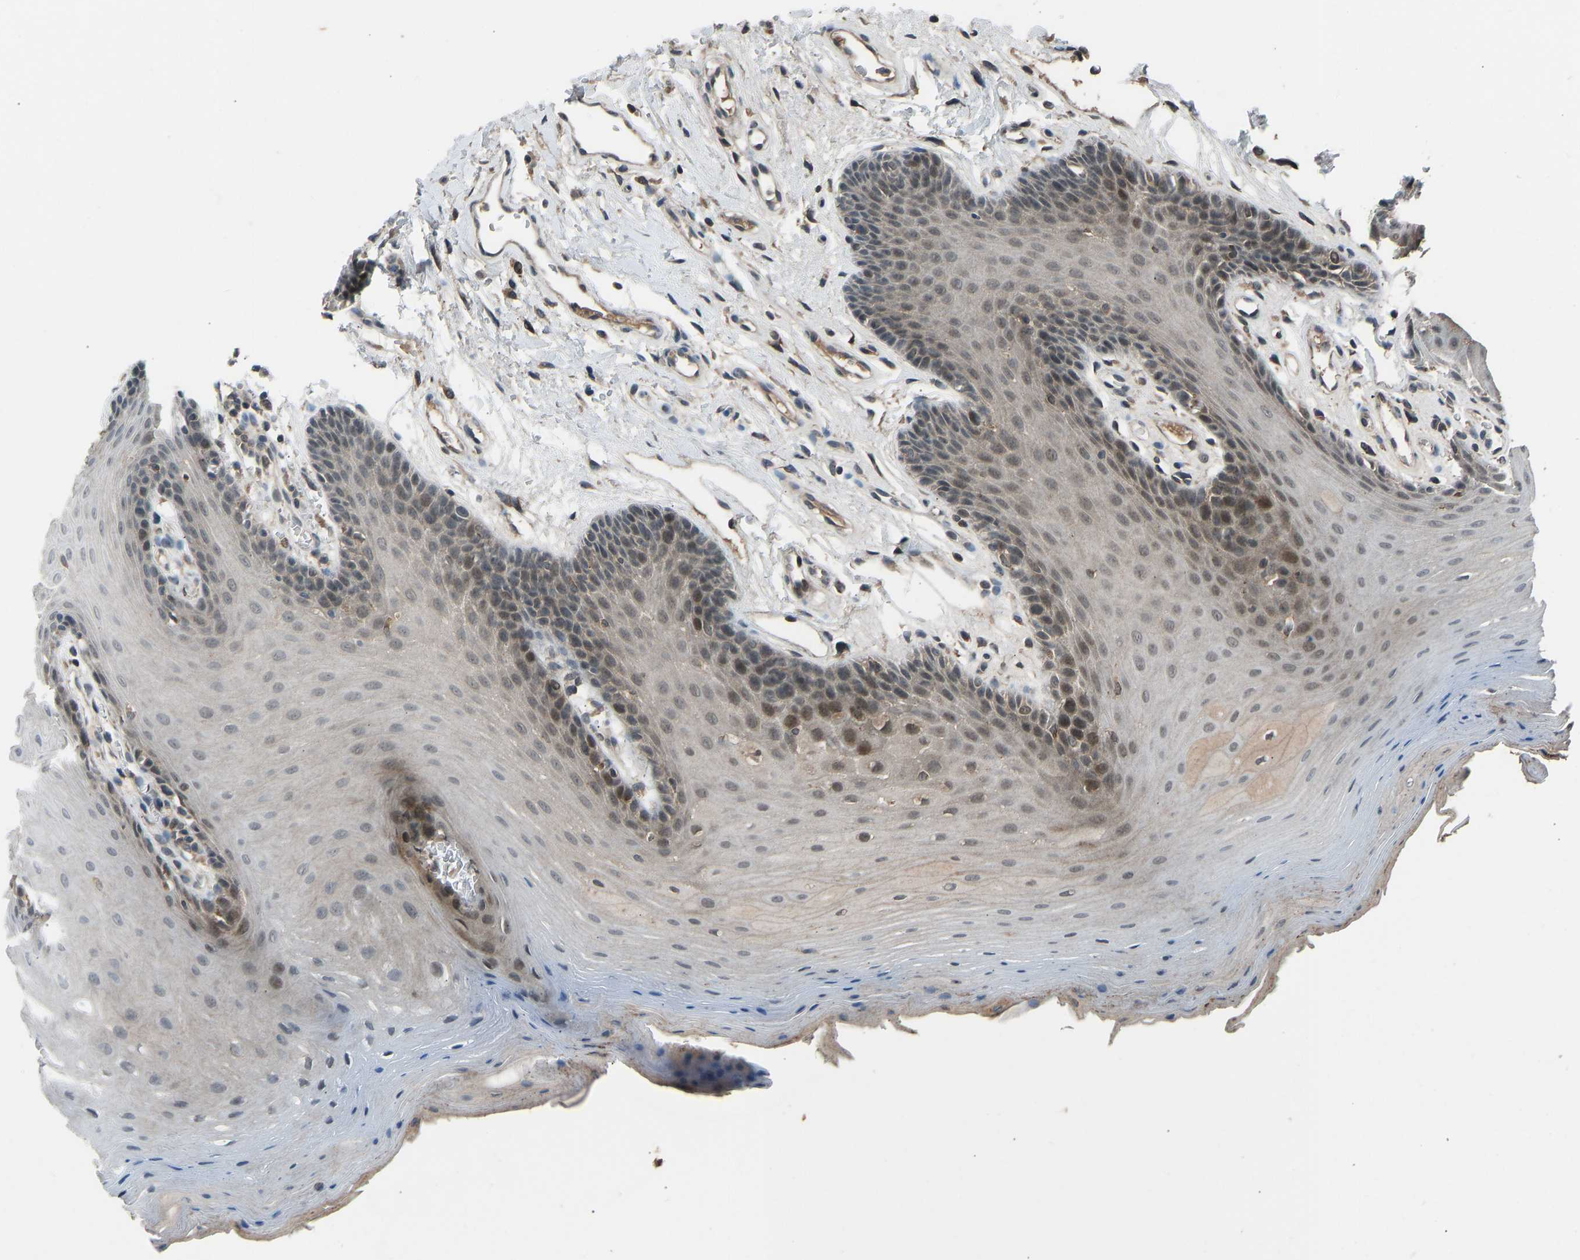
{"staining": {"intensity": "moderate", "quantity": "<25%", "location": "nuclear"}, "tissue": "oral mucosa", "cell_type": "Squamous epithelial cells", "image_type": "normal", "snomed": [{"axis": "morphology", "description": "Normal tissue, NOS"}, {"axis": "morphology", "description": "Squamous cell carcinoma, NOS"}, {"axis": "topography", "description": "Oral tissue"}, {"axis": "topography", "description": "Head-Neck"}], "caption": "A brown stain labels moderate nuclear positivity of a protein in squamous epithelial cells of benign human oral mucosa.", "gene": "SLC43A1", "patient": {"sex": "male", "age": 71}}